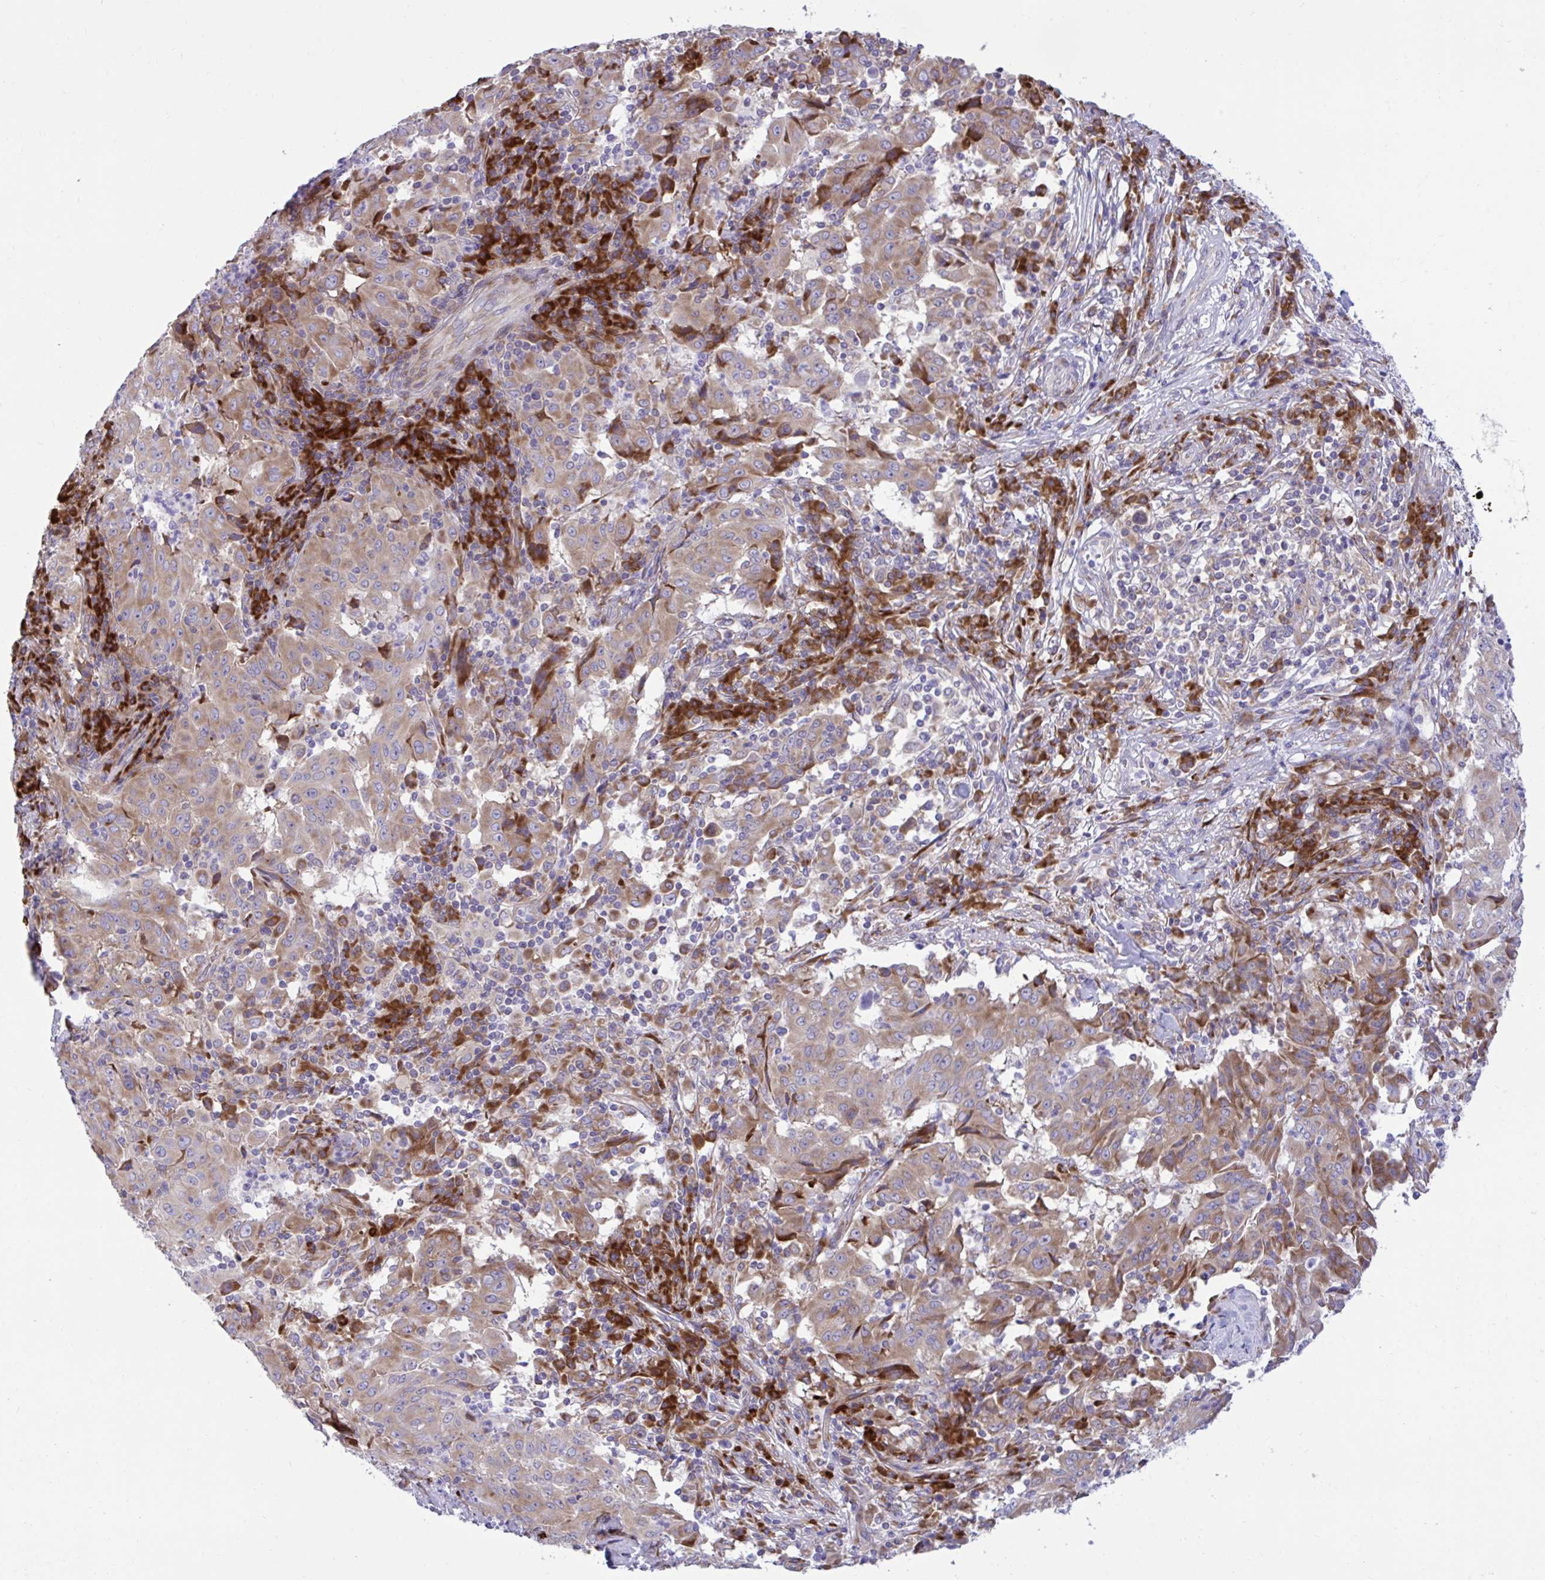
{"staining": {"intensity": "weak", "quantity": ">75%", "location": "cytoplasmic/membranous"}, "tissue": "pancreatic cancer", "cell_type": "Tumor cells", "image_type": "cancer", "snomed": [{"axis": "morphology", "description": "Adenocarcinoma, NOS"}, {"axis": "topography", "description": "Pancreas"}], "caption": "Pancreatic adenocarcinoma stained with DAB immunohistochemistry (IHC) displays low levels of weak cytoplasmic/membranous staining in about >75% of tumor cells.", "gene": "RPS15", "patient": {"sex": "male", "age": 63}}